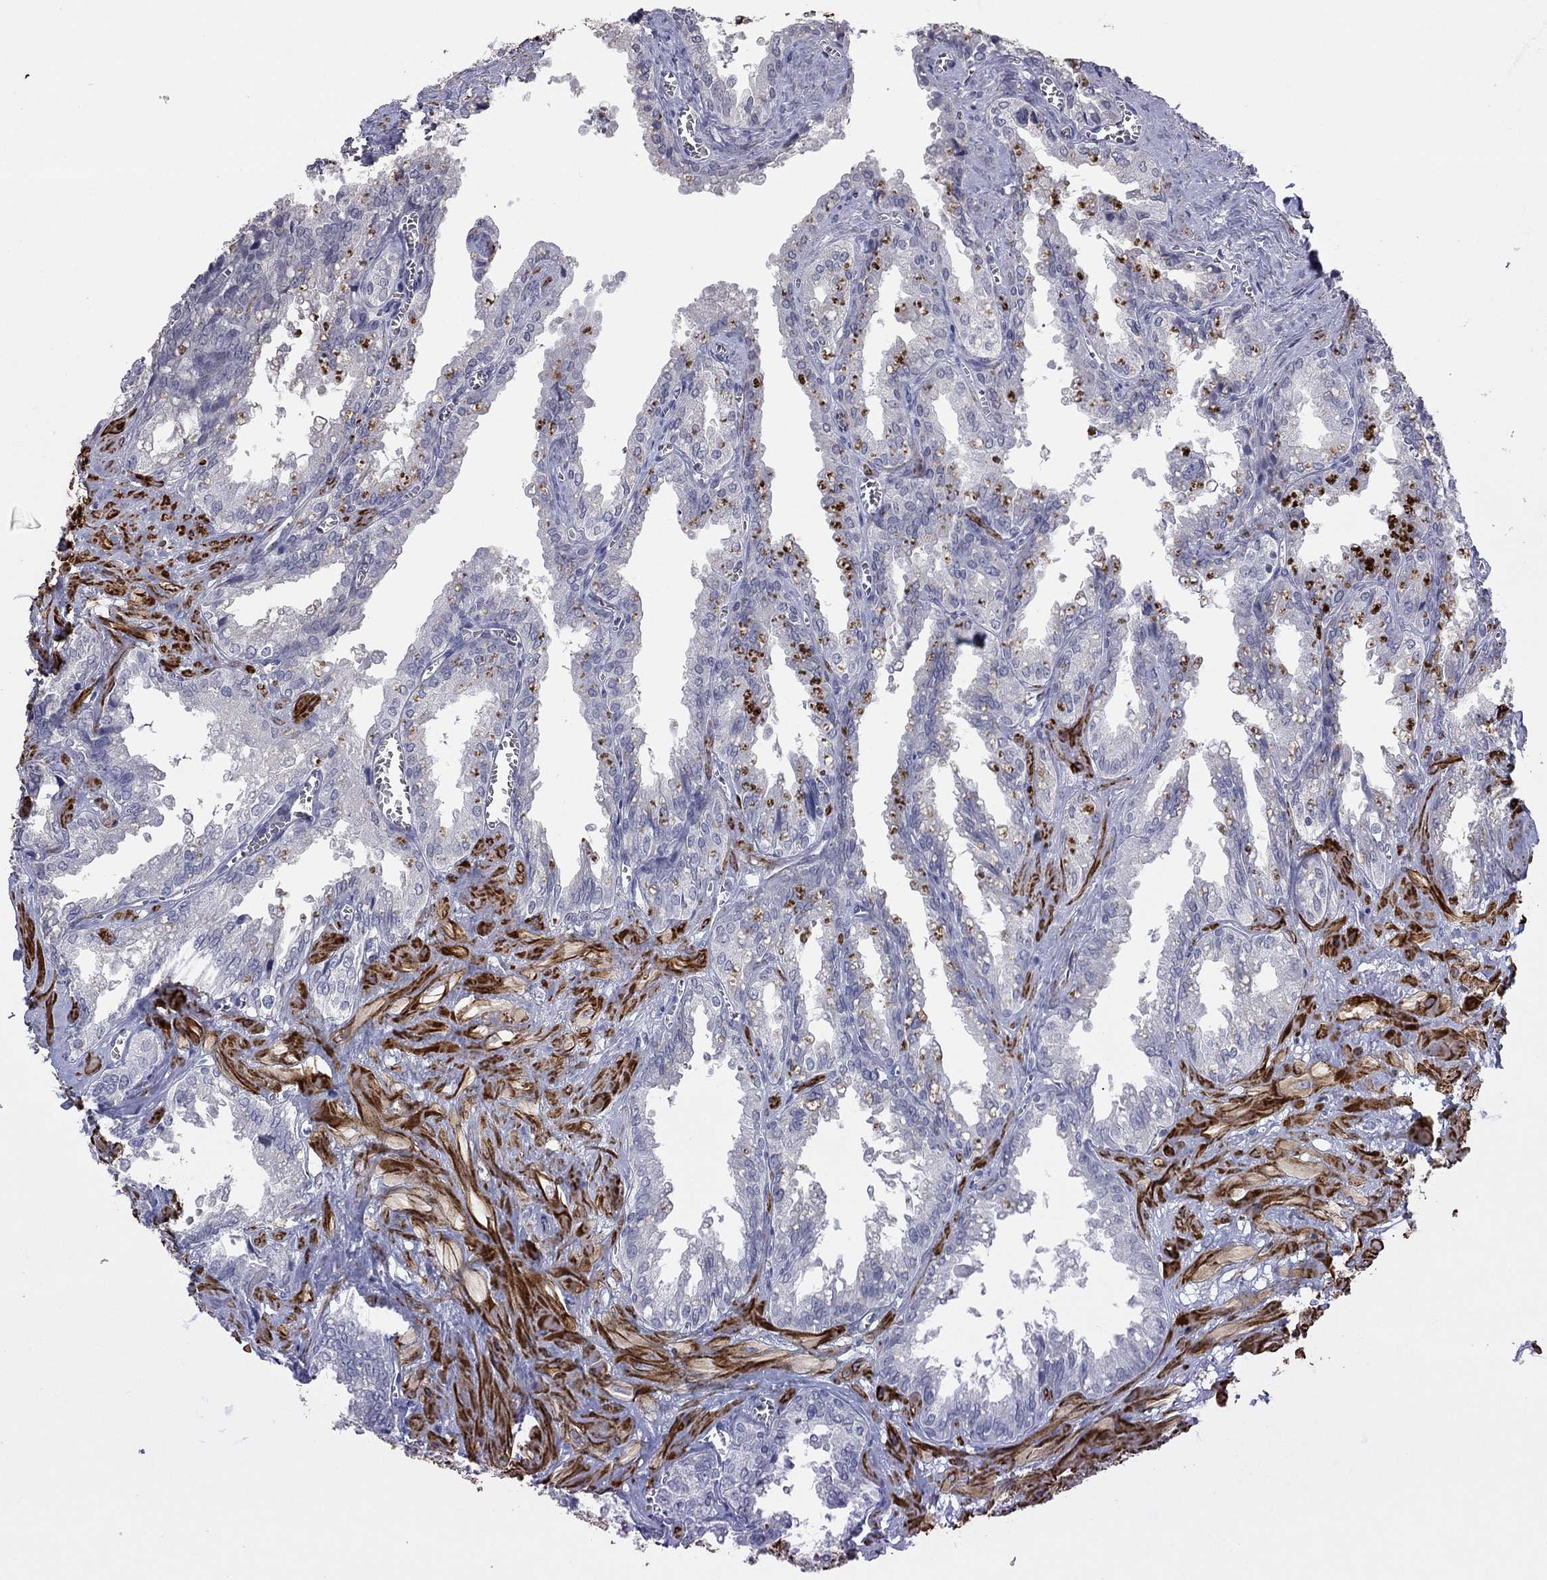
{"staining": {"intensity": "negative", "quantity": "none", "location": "none"}, "tissue": "seminal vesicle", "cell_type": "Glandular cells", "image_type": "normal", "snomed": [{"axis": "morphology", "description": "Normal tissue, NOS"}, {"axis": "topography", "description": "Seminal veicle"}], "caption": "Photomicrograph shows no significant protein positivity in glandular cells of benign seminal vesicle. The staining is performed using DAB brown chromogen with nuclei counter-stained in using hematoxylin.", "gene": "IP6K3", "patient": {"sex": "male", "age": 67}}